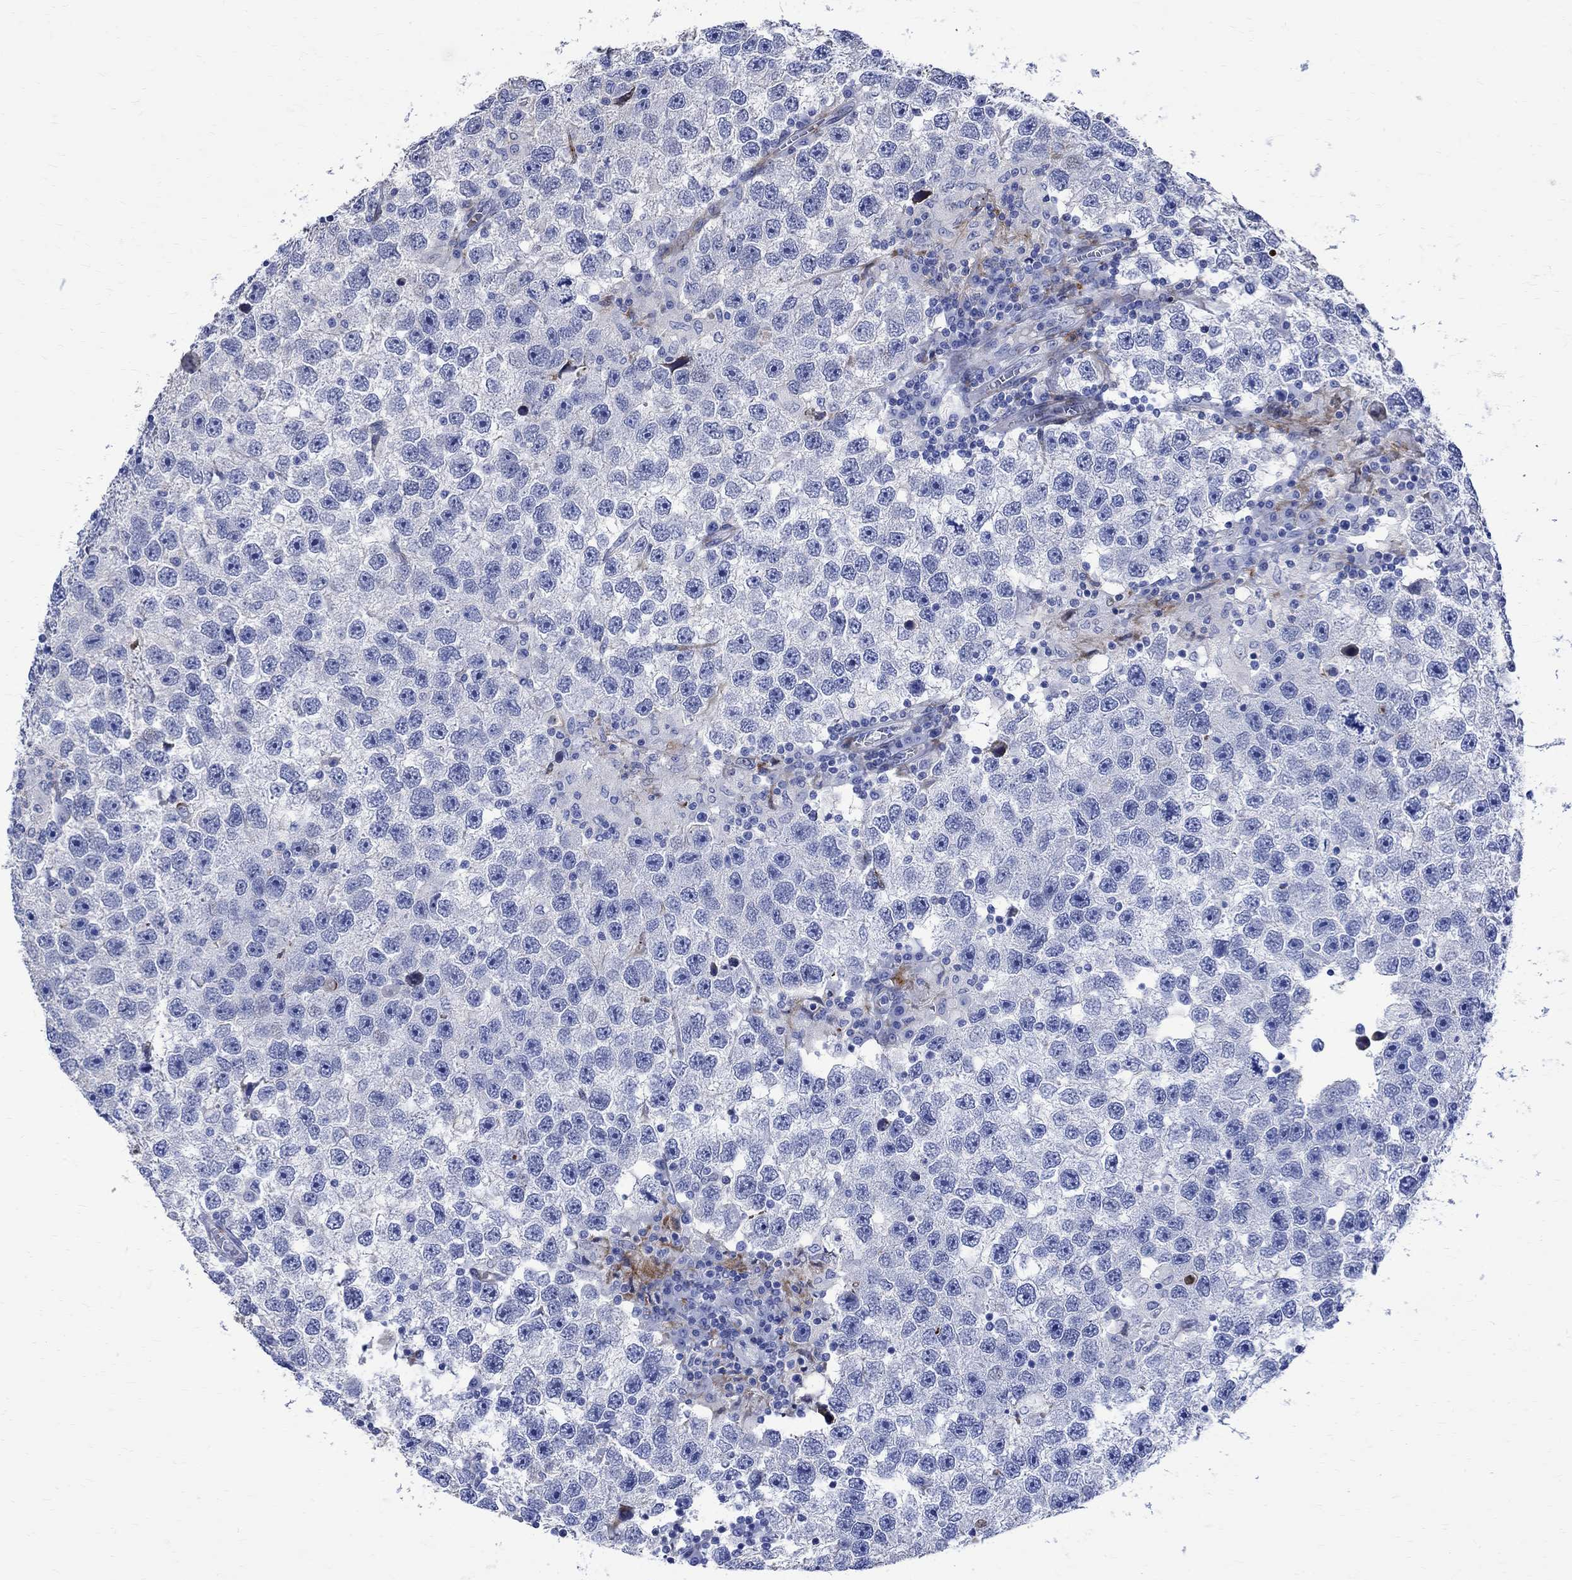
{"staining": {"intensity": "strong", "quantity": "<25%", "location": "cytoplasmic/membranous"}, "tissue": "testis cancer", "cell_type": "Tumor cells", "image_type": "cancer", "snomed": [{"axis": "morphology", "description": "Seminoma, NOS"}, {"axis": "topography", "description": "Testis"}], "caption": "Tumor cells demonstrate medium levels of strong cytoplasmic/membranous staining in about <25% of cells in human testis cancer.", "gene": "PARVB", "patient": {"sex": "male", "age": 26}}